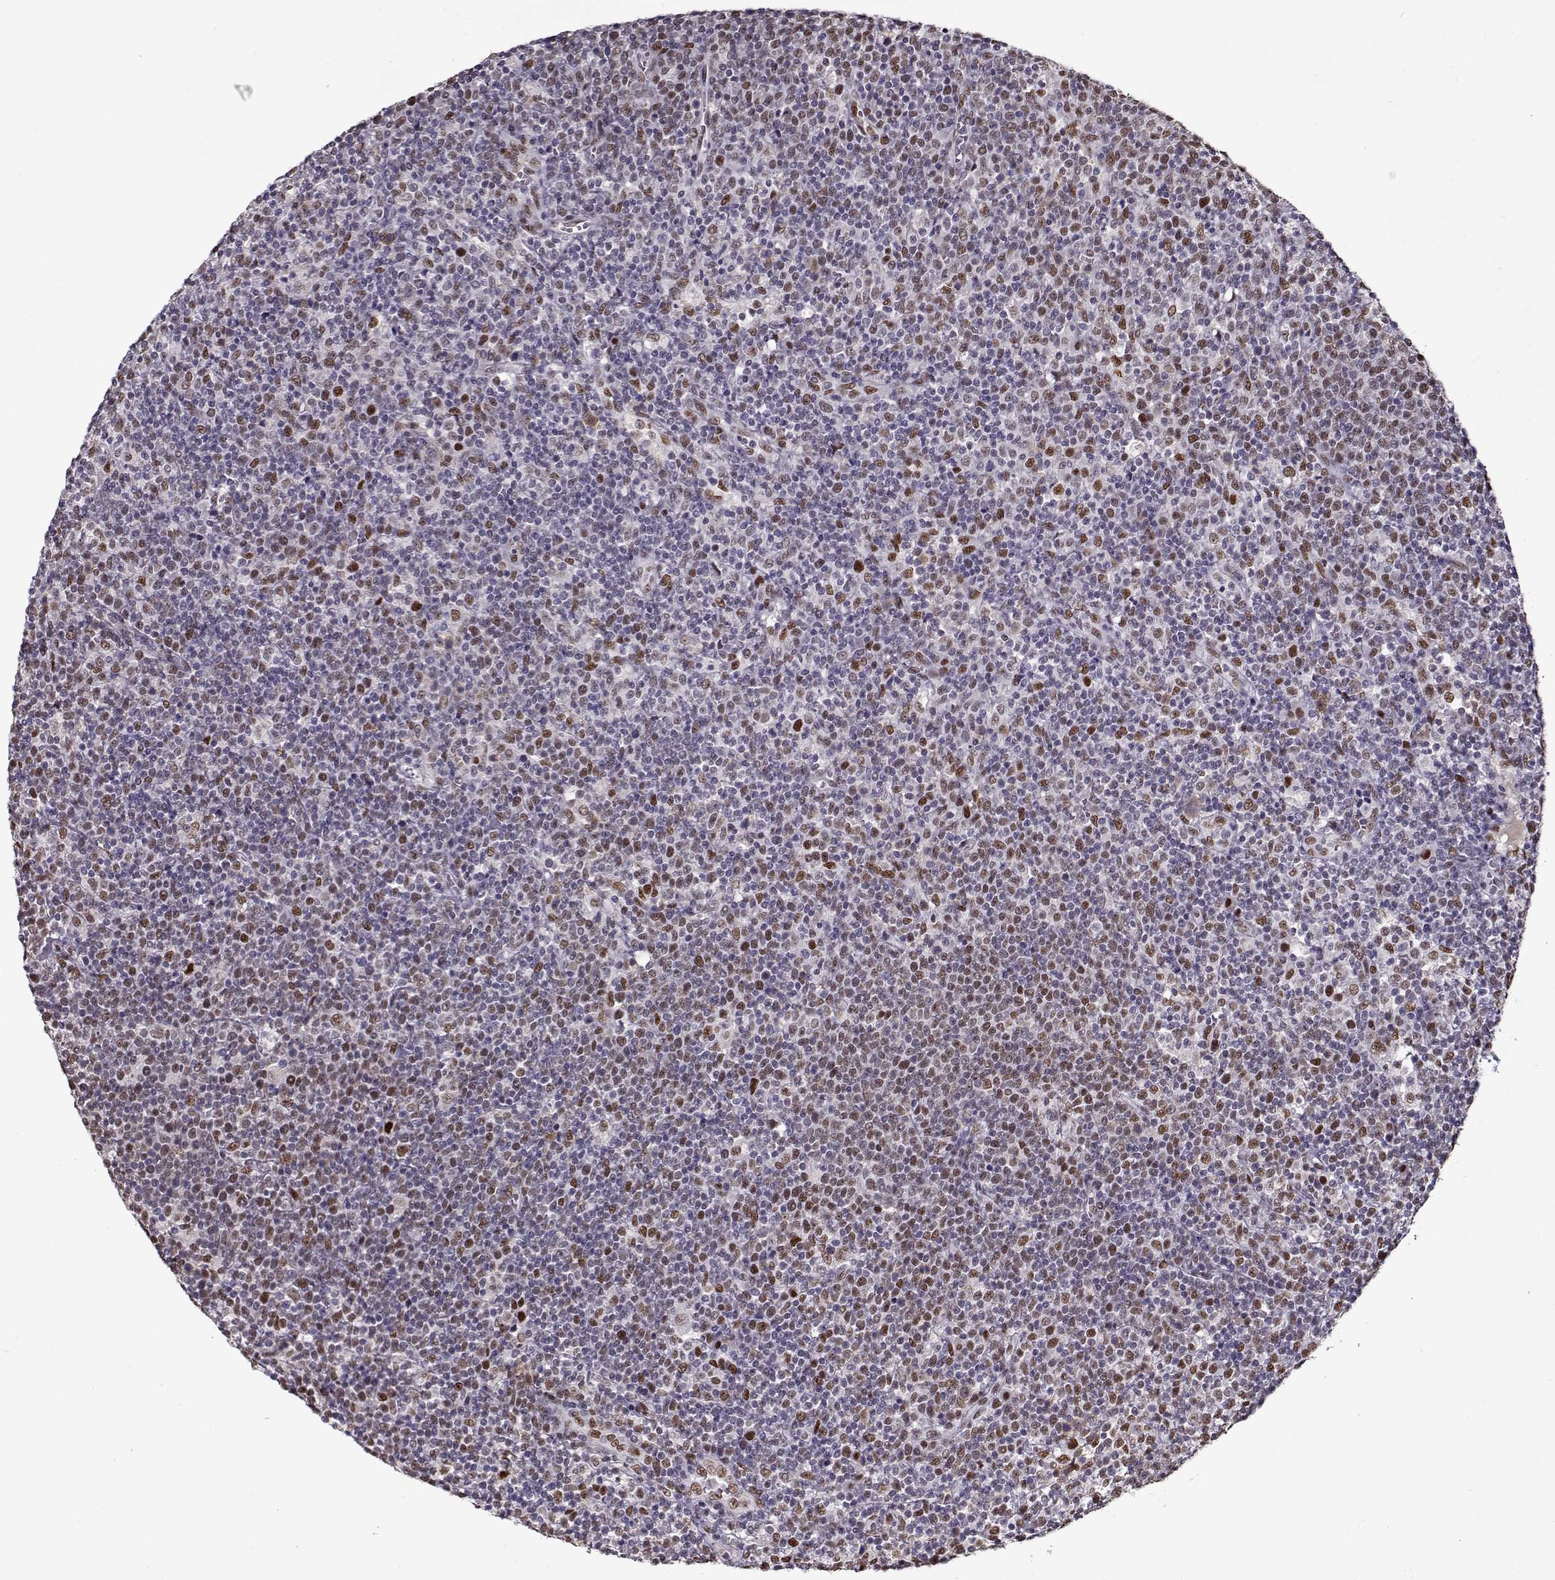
{"staining": {"intensity": "weak", "quantity": "<25%", "location": "nuclear"}, "tissue": "lymphoma", "cell_type": "Tumor cells", "image_type": "cancer", "snomed": [{"axis": "morphology", "description": "Malignant lymphoma, non-Hodgkin's type, High grade"}, {"axis": "topography", "description": "Lymph node"}], "caption": "Immunohistochemistry micrograph of high-grade malignant lymphoma, non-Hodgkin's type stained for a protein (brown), which demonstrates no staining in tumor cells.", "gene": "PRMT8", "patient": {"sex": "male", "age": 61}}